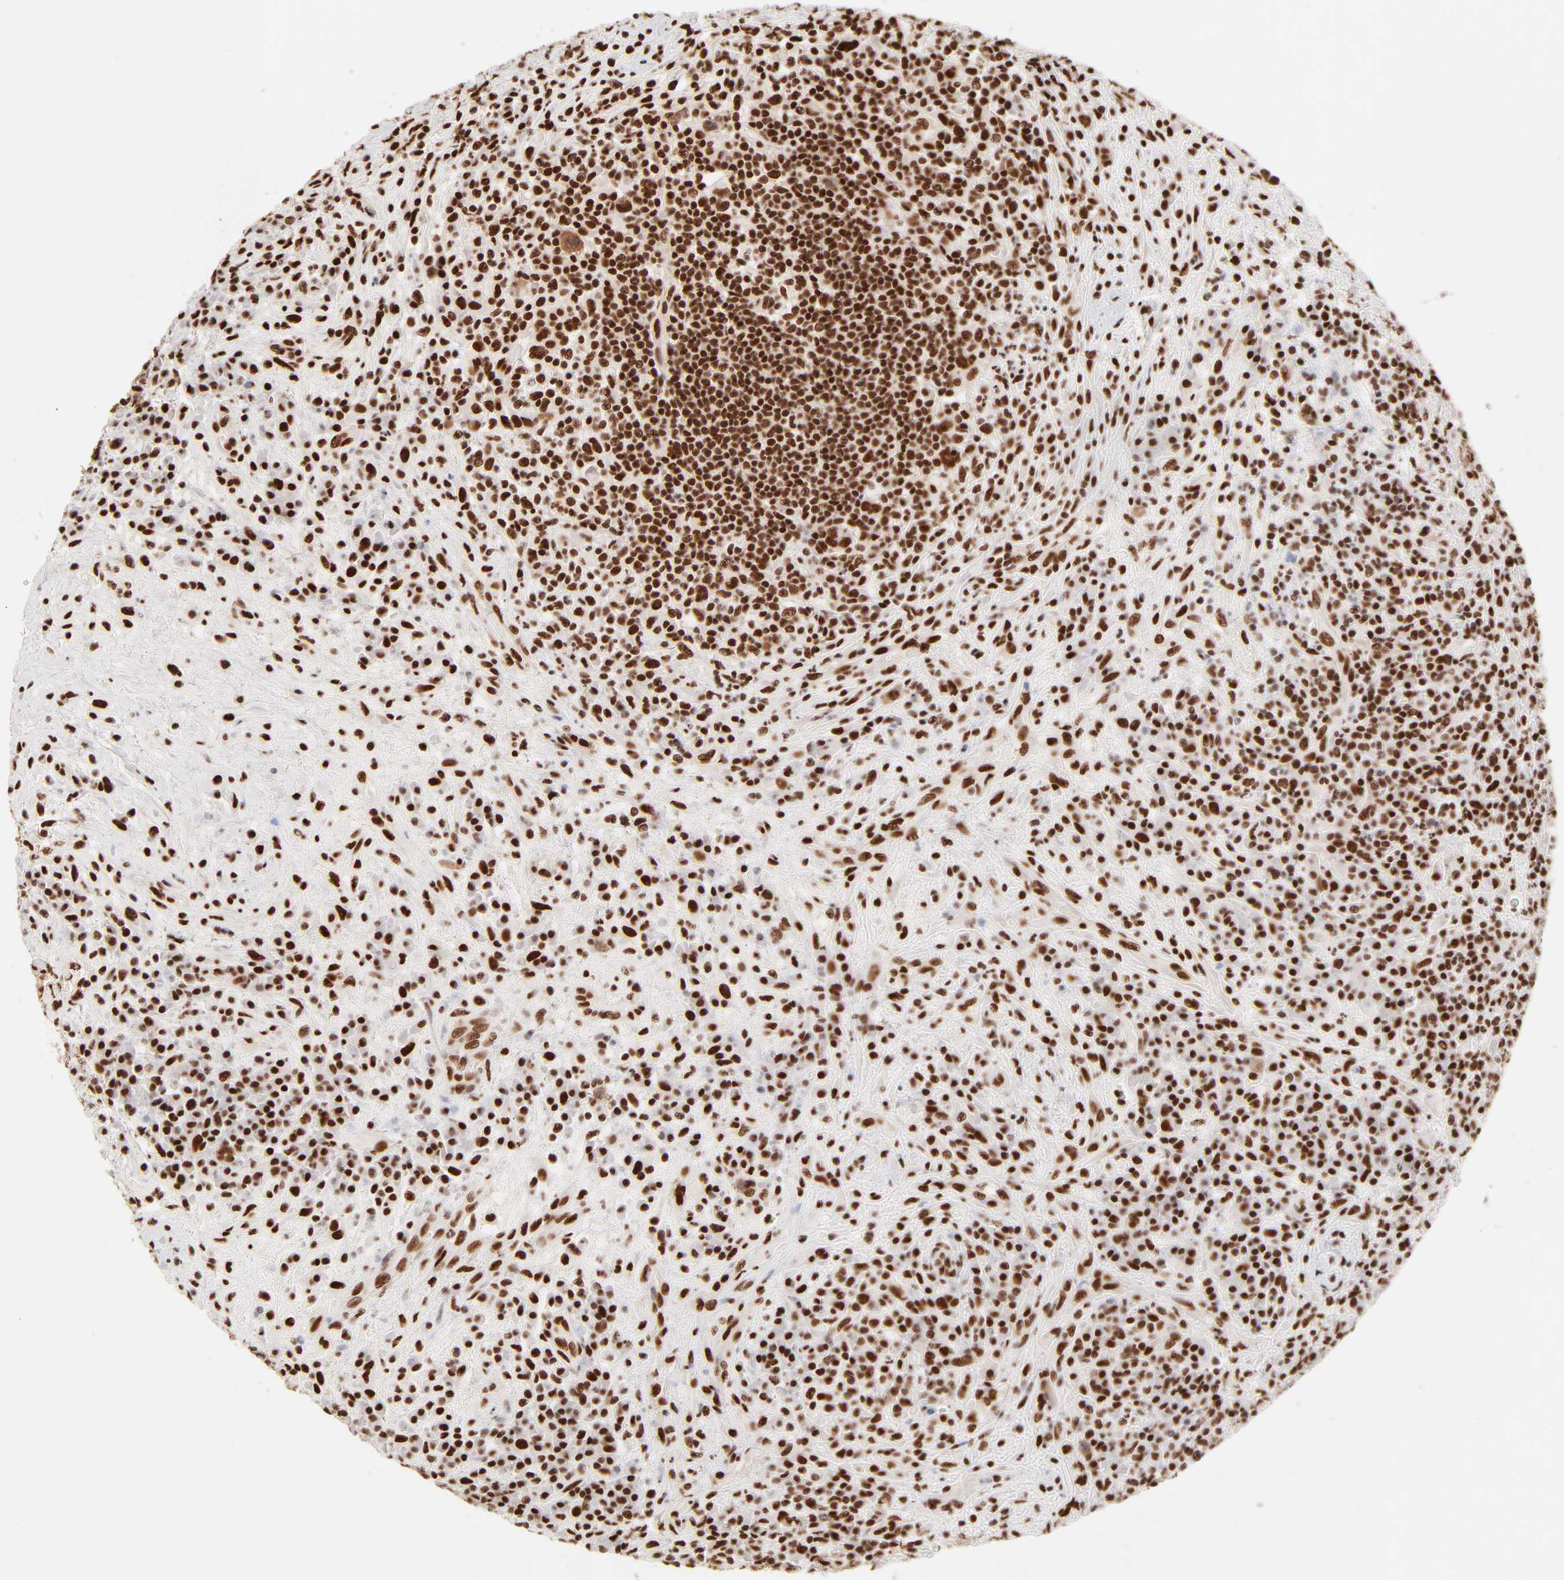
{"staining": {"intensity": "strong", "quantity": ">75%", "location": "nuclear"}, "tissue": "lymphoma", "cell_type": "Tumor cells", "image_type": "cancer", "snomed": [{"axis": "morphology", "description": "Hodgkin's disease, NOS"}, {"axis": "topography", "description": "Lymph node"}], "caption": "Hodgkin's disease was stained to show a protein in brown. There is high levels of strong nuclear positivity in about >75% of tumor cells. (DAB (3,3'-diaminobenzidine) IHC with brightfield microscopy, high magnification).", "gene": "TARDBP", "patient": {"sex": "female", "age": 25}}